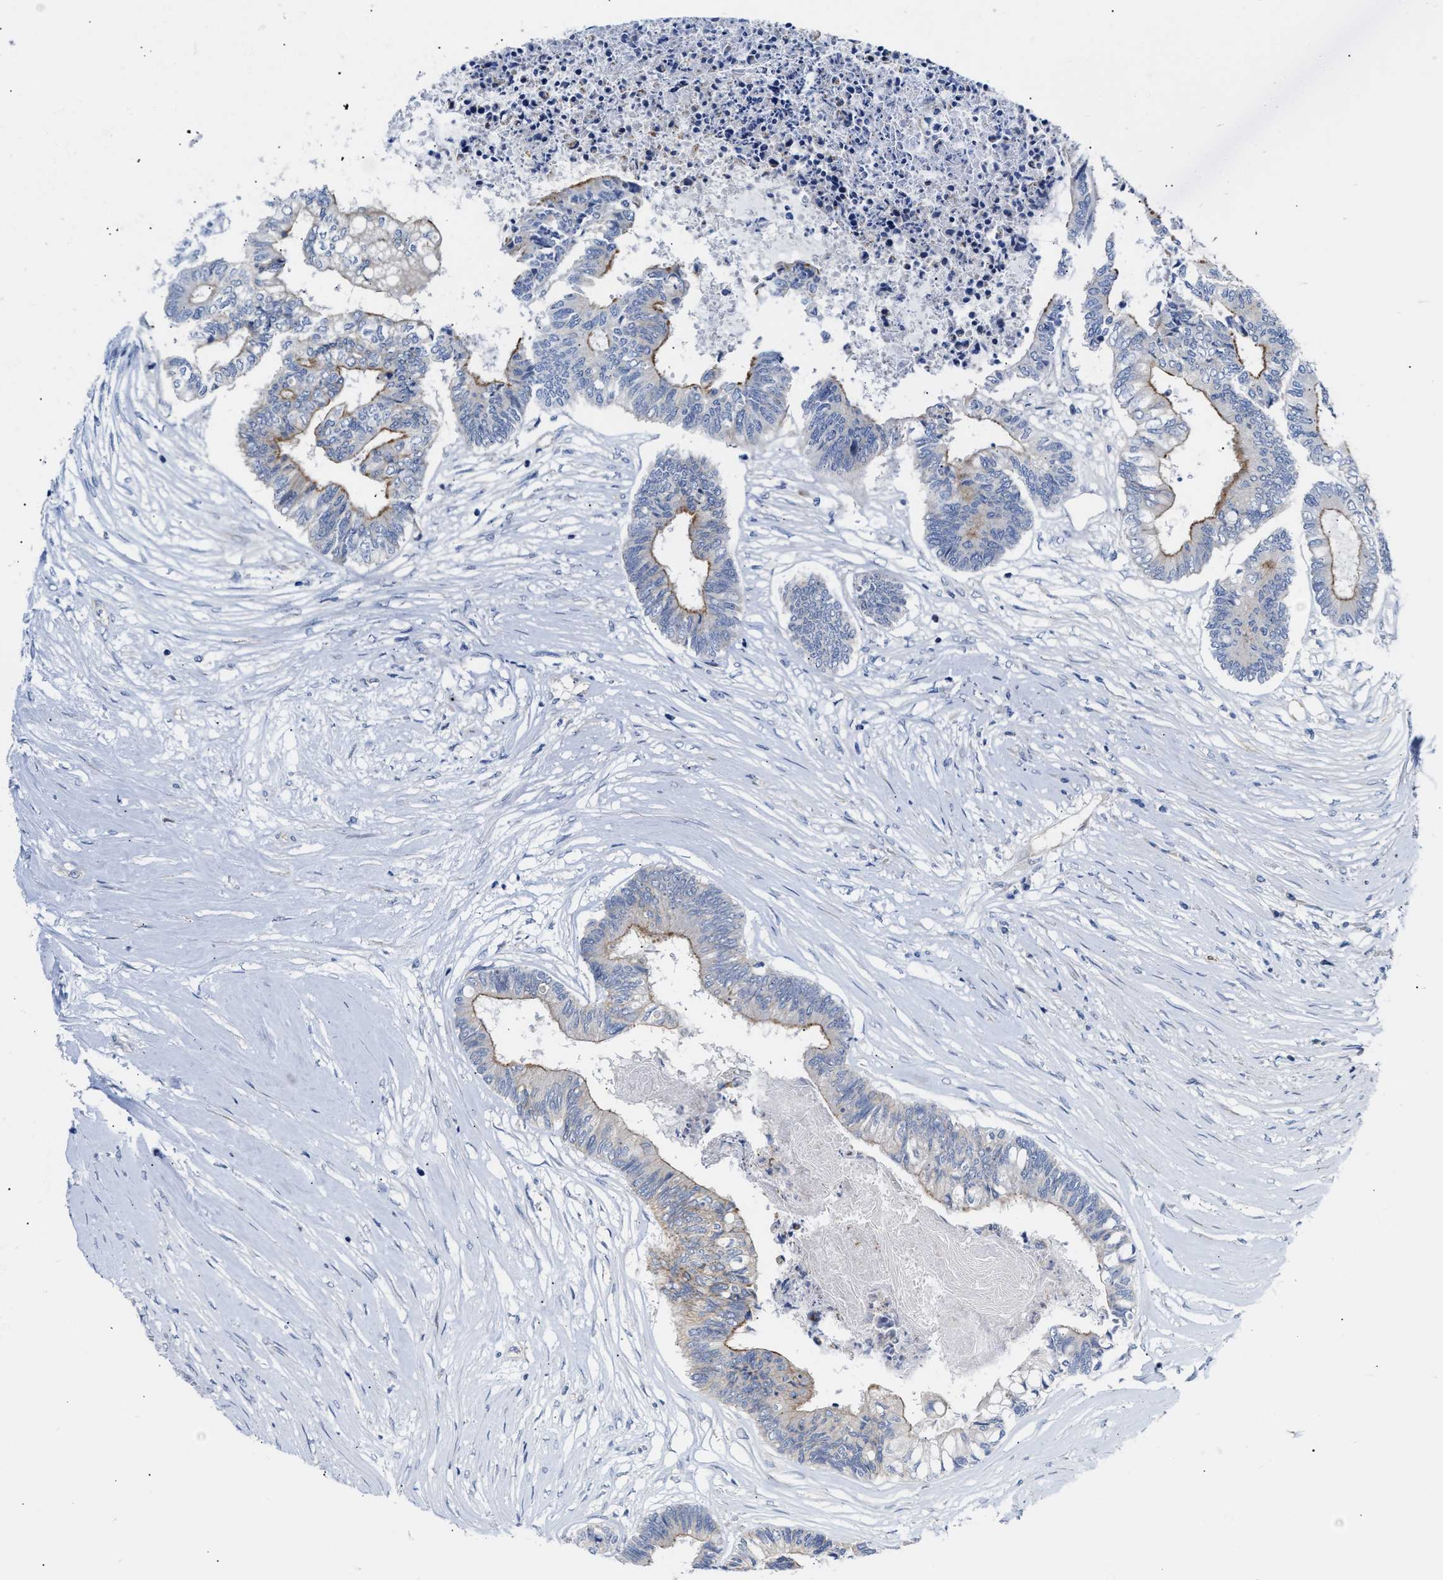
{"staining": {"intensity": "moderate", "quantity": "<25%", "location": "cytoplasmic/membranous"}, "tissue": "colorectal cancer", "cell_type": "Tumor cells", "image_type": "cancer", "snomed": [{"axis": "morphology", "description": "Adenocarcinoma, NOS"}, {"axis": "topography", "description": "Rectum"}], "caption": "IHC staining of colorectal cancer (adenocarcinoma), which exhibits low levels of moderate cytoplasmic/membranous staining in approximately <25% of tumor cells indicating moderate cytoplasmic/membranous protein staining. The staining was performed using DAB (3,3'-diaminobenzidine) (brown) for protein detection and nuclei were counterstained in hematoxylin (blue).", "gene": "FHL1", "patient": {"sex": "male", "age": 63}}